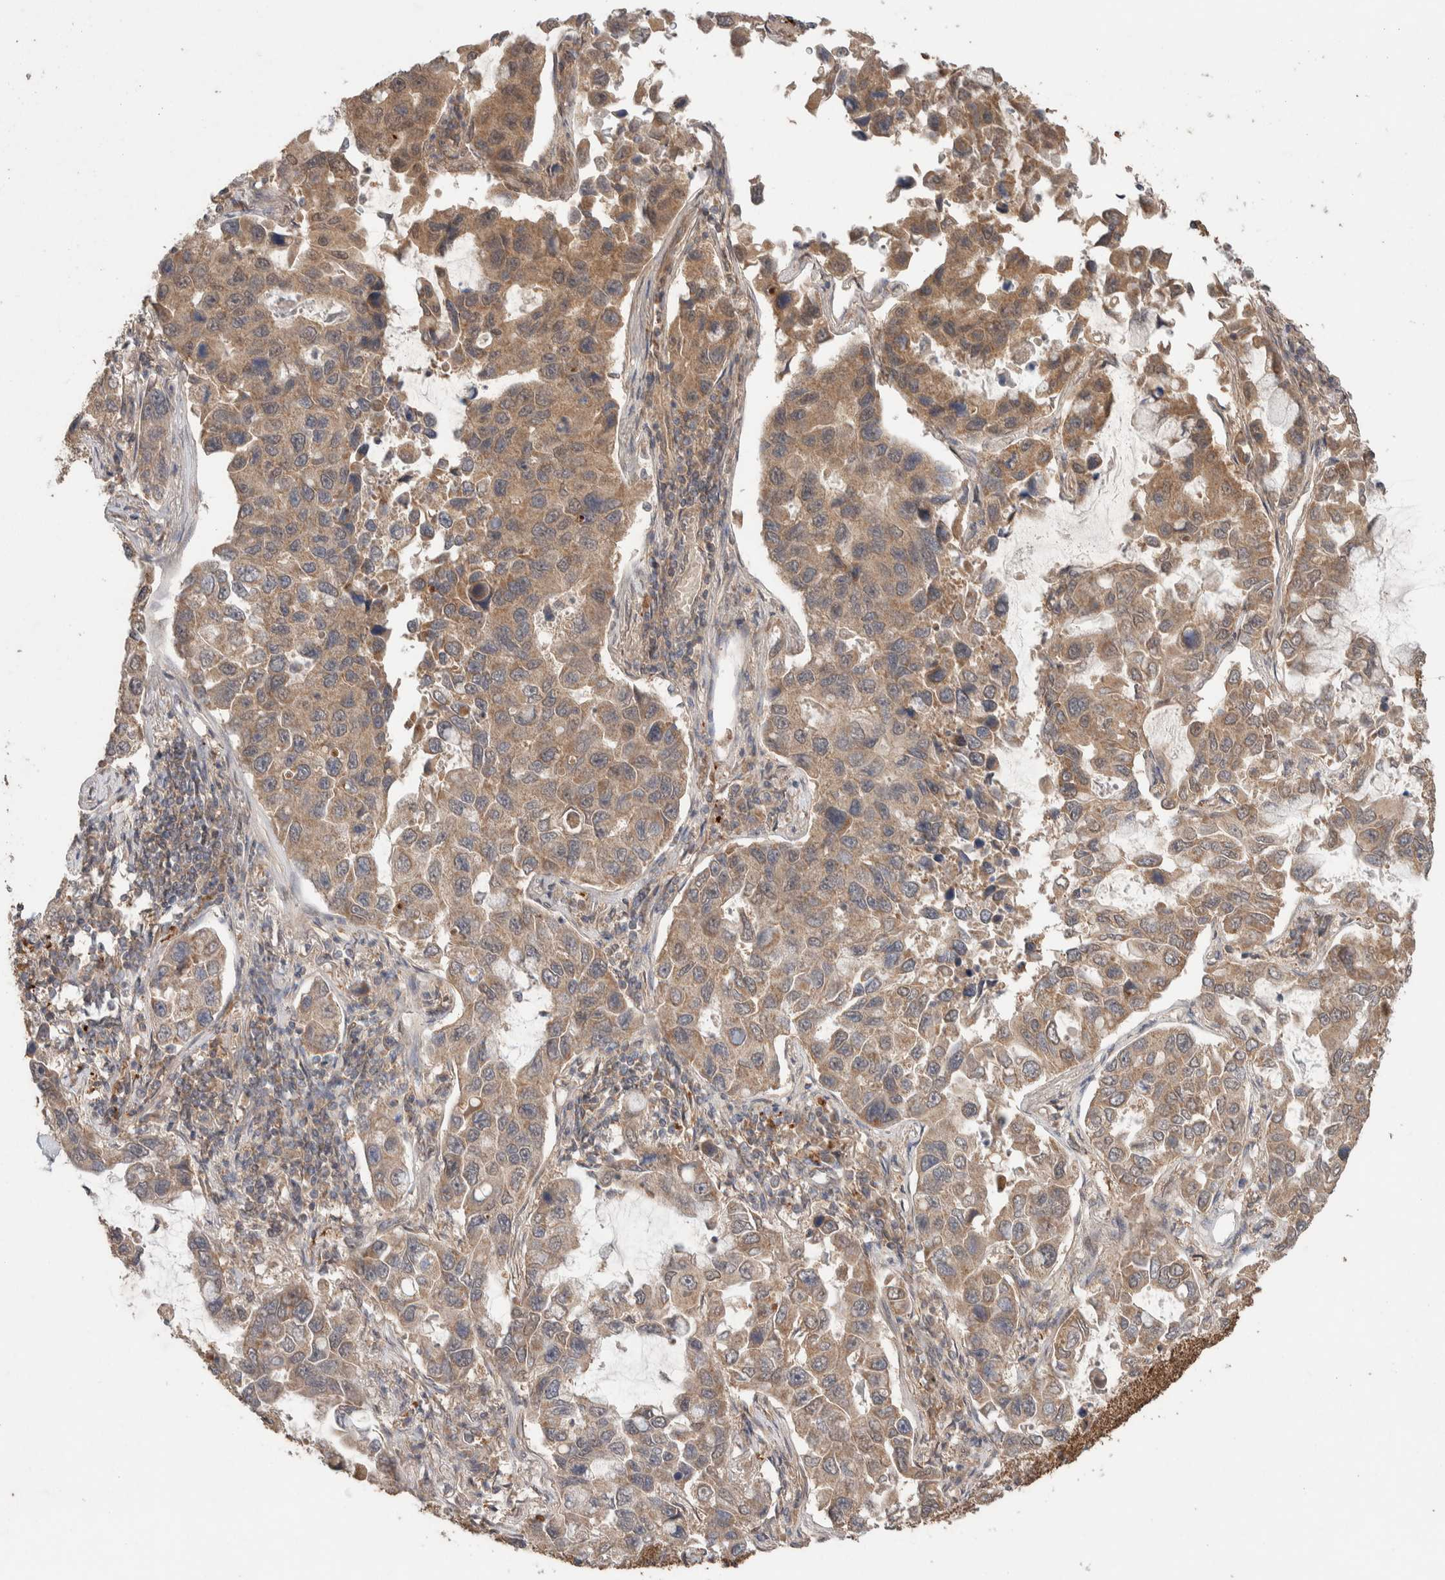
{"staining": {"intensity": "moderate", "quantity": ">75%", "location": "cytoplasmic/membranous"}, "tissue": "lung cancer", "cell_type": "Tumor cells", "image_type": "cancer", "snomed": [{"axis": "morphology", "description": "Adenocarcinoma, NOS"}, {"axis": "topography", "description": "Lung"}], "caption": "Lung cancer stained with DAB (3,3'-diaminobenzidine) immunohistochemistry (IHC) shows medium levels of moderate cytoplasmic/membranous expression in about >75% of tumor cells. The staining was performed using DAB (3,3'-diaminobenzidine), with brown indicating positive protein expression. Nuclei are stained blue with hematoxylin.", "gene": "KCNJ5", "patient": {"sex": "male", "age": 64}}